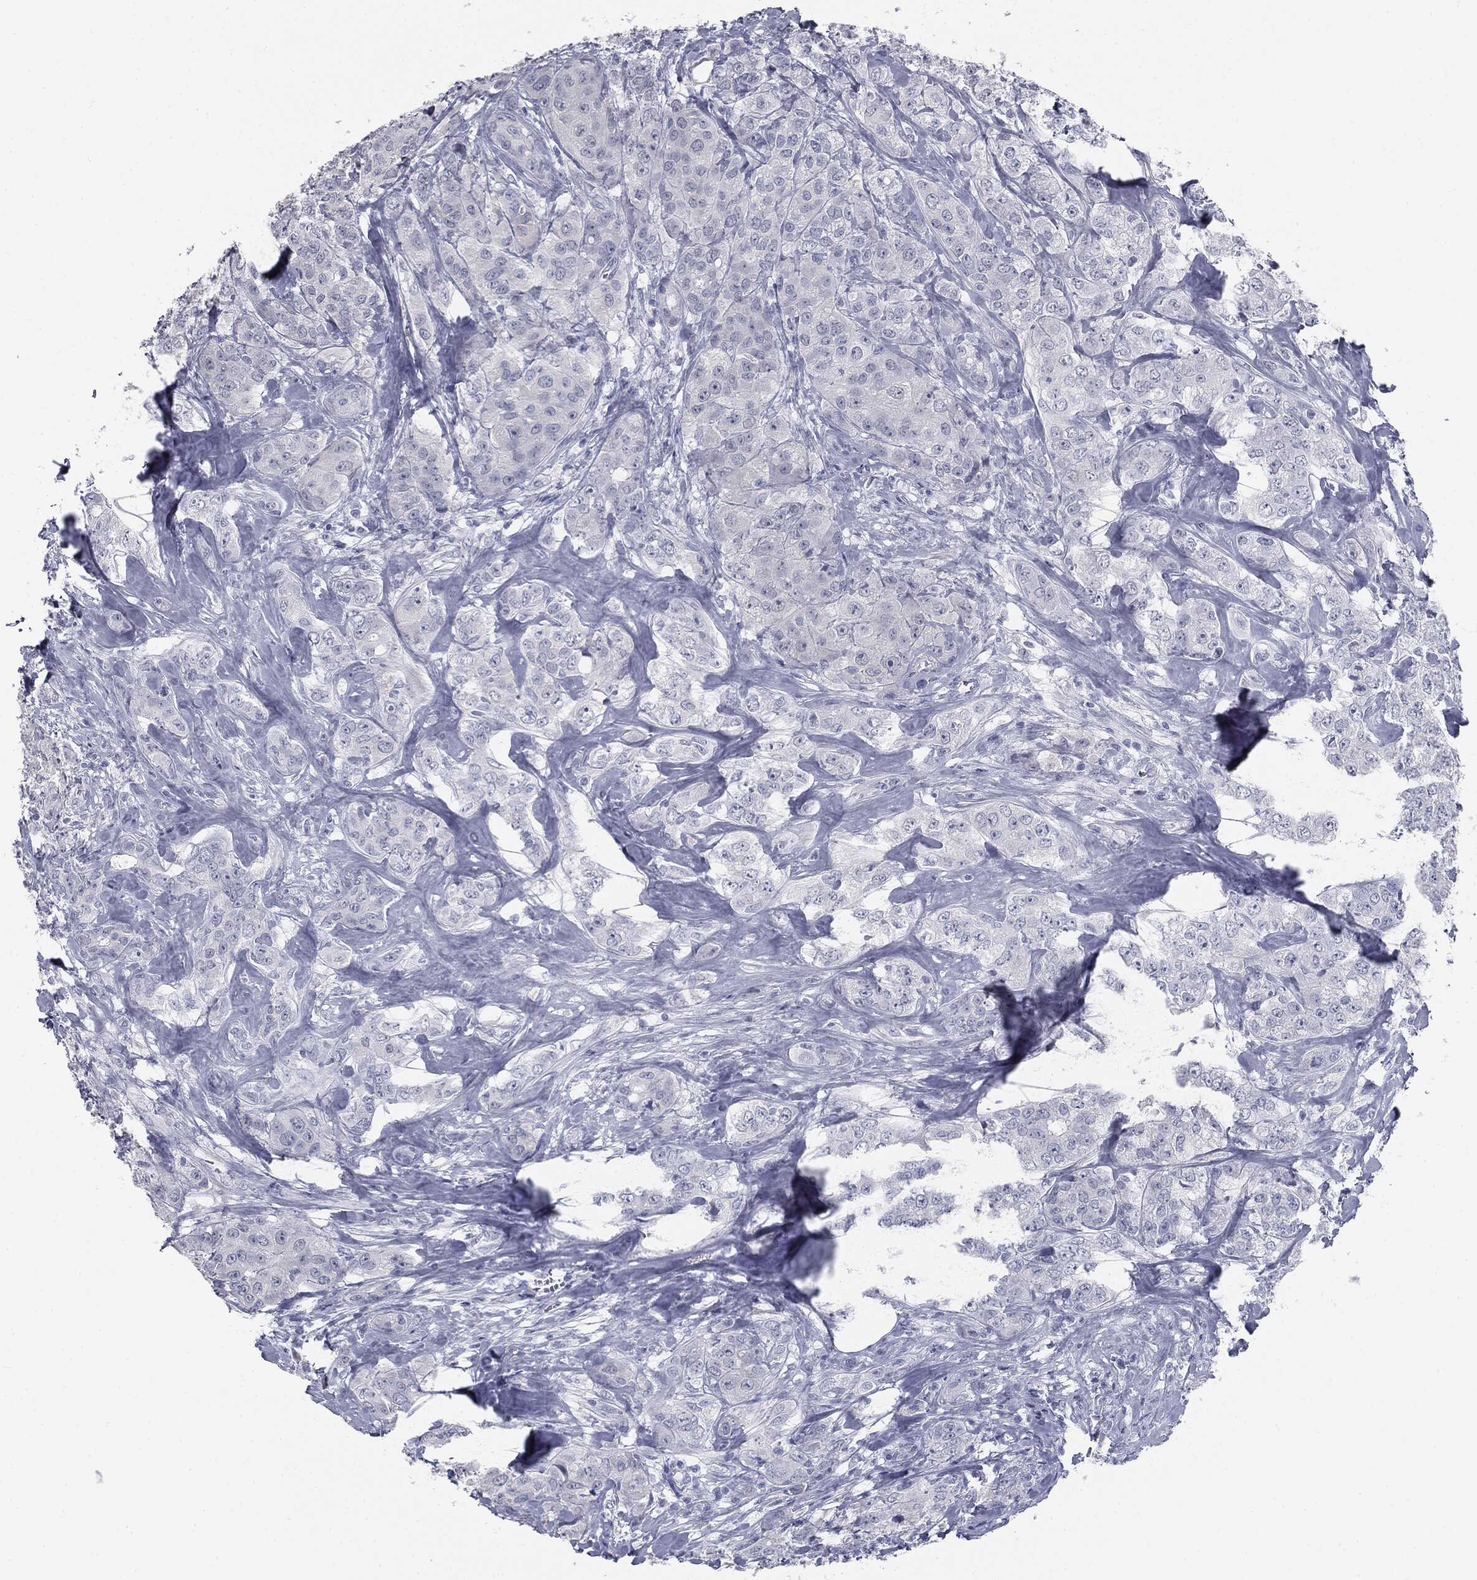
{"staining": {"intensity": "negative", "quantity": "none", "location": "none"}, "tissue": "breast cancer", "cell_type": "Tumor cells", "image_type": "cancer", "snomed": [{"axis": "morphology", "description": "Normal tissue, NOS"}, {"axis": "morphology", "description": "Duct carcinoma"}, {"axis": "topography", "description": "Breast"}], "caption": "There is no significant expression in tumor cells of breast cancer.", "gene": "MUC5AC", "patient": {"sex": "female", "age": 43}}